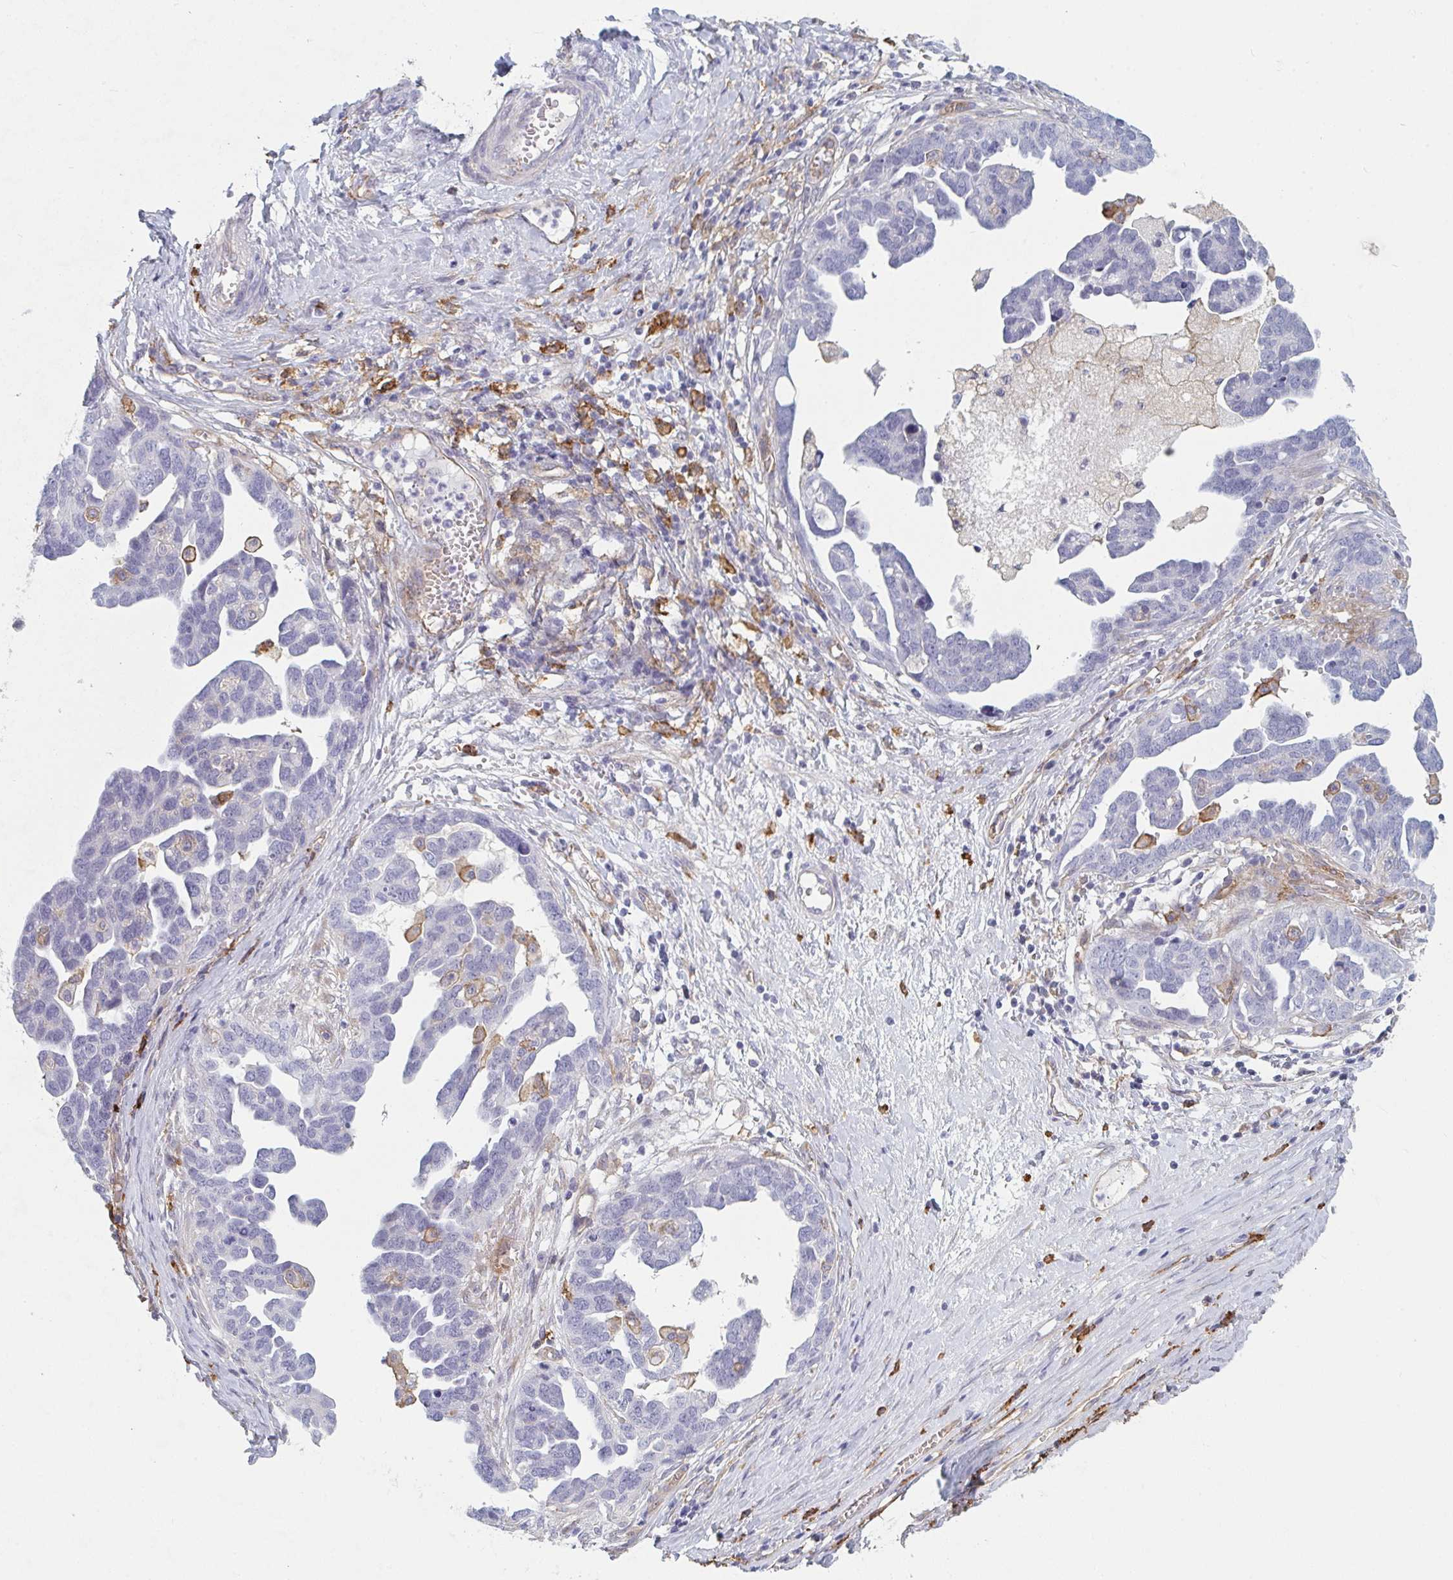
{"staining": {"intensity": "negative", "quantity": "none", "location": "none"}, "tissue": "ovarian cancer", "cell_type": "Tumor cells", "image_type": "cancer", "snomed": [{"axis": "morphology", "description": "Cystadenocarcinoma, serous, NOS"}, {"axis": "topography", "description": "Ovary"}], "caption": "Tumor cells show no significant protein staining in ovarian cancer.", "gene": "DAB2", "patient": {"sex": "female", "age": 54}}